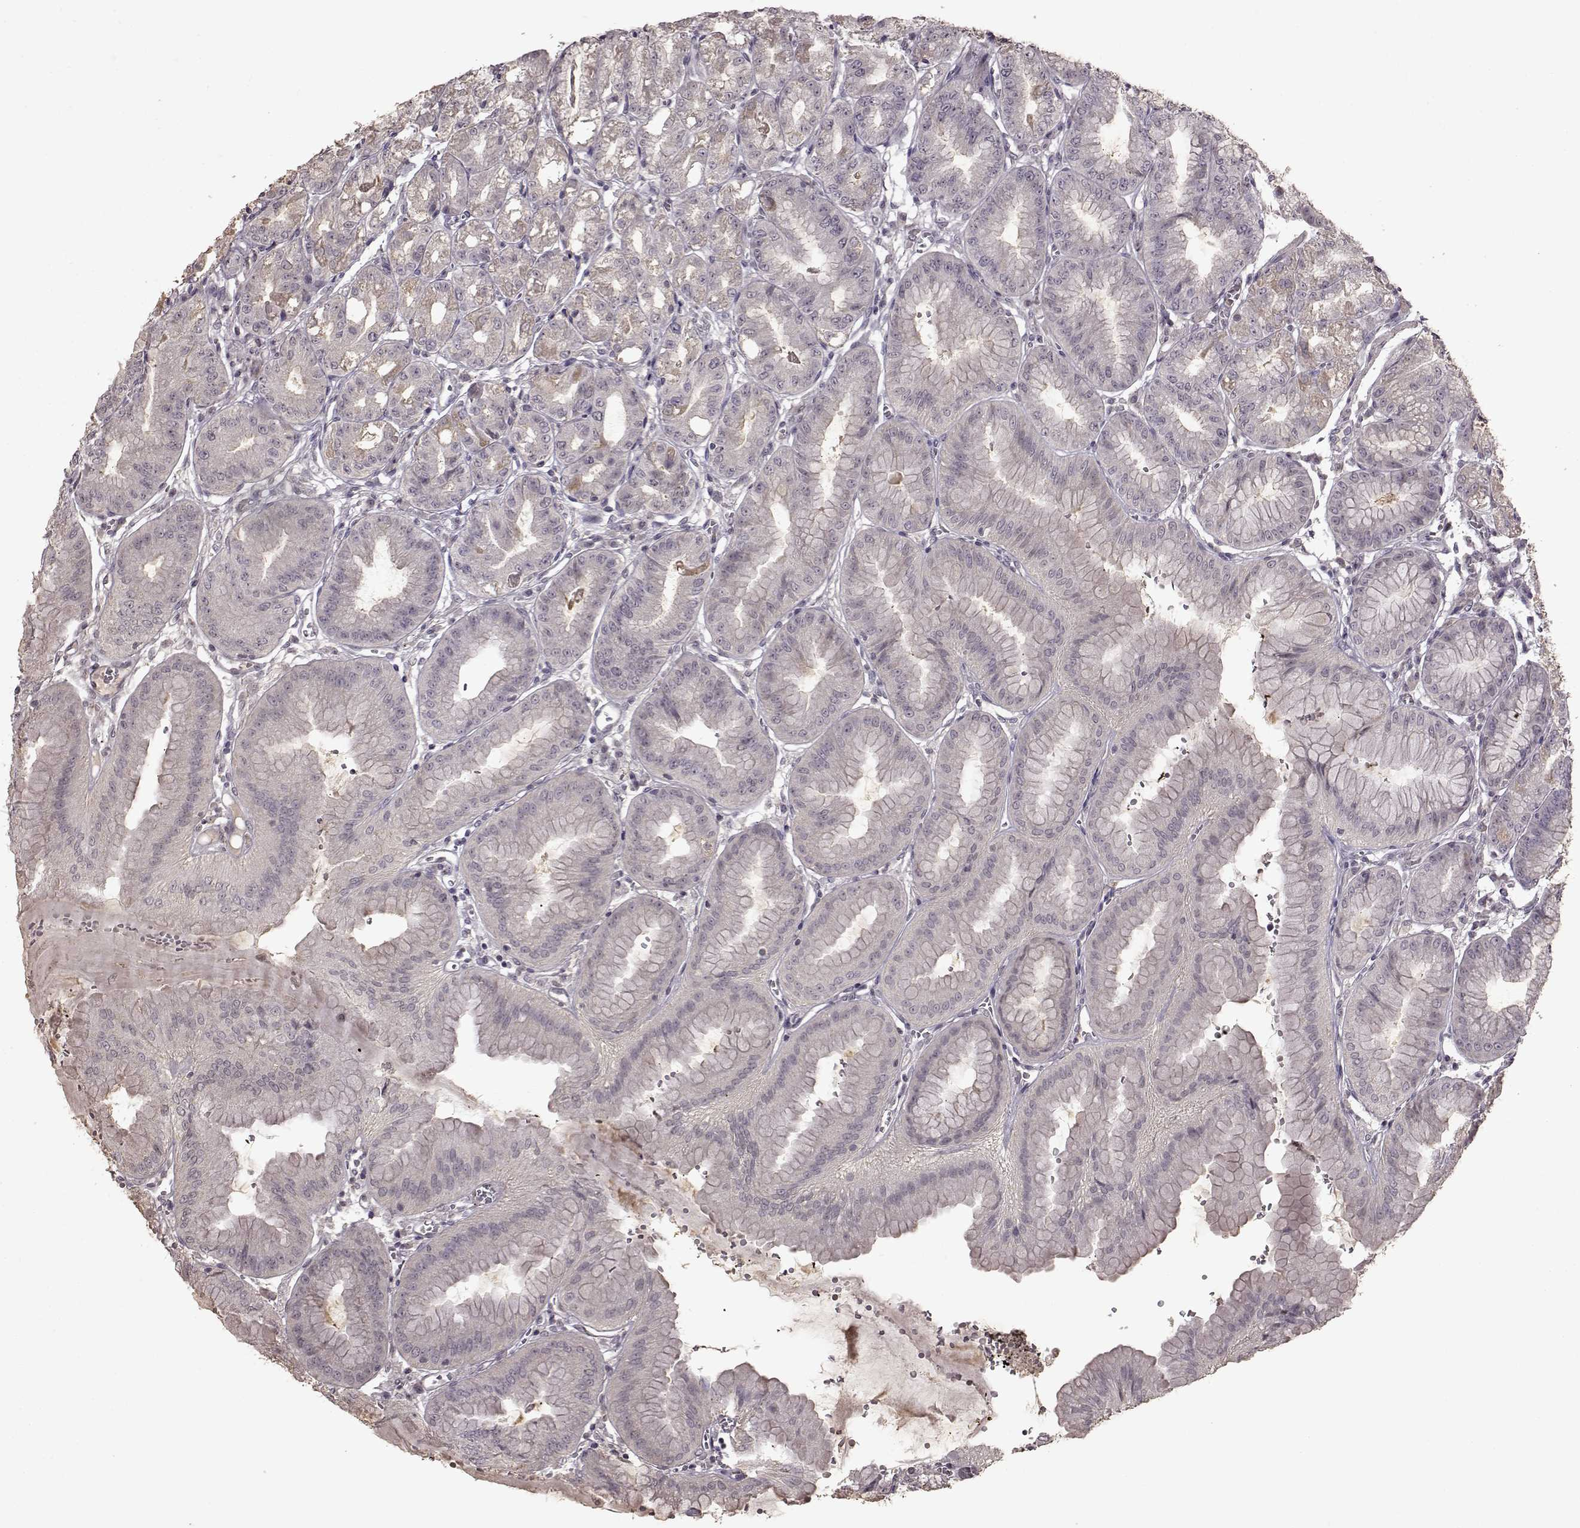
{"staining": {"intensity": "weak", "quantity": "<25%", "location": "cytoplasmic/membranous"}, "tissue": "stomach", "cell_type": "Glandular cells", "image_type": "normal", "snomed": [{"axis": "morphology", "description": "Normal tissue, NOS"}, {"axis": "topography", "description": "Stomach, lower"}], "caption": "High magnification brightfield microscopy of normal stomach stained with DAB (3,3'-diaminobenzidine) (brown) and counterstained with hematoxylin (blue): glandular cells show no significant staining. (DAB immunohistochemistry (IHC) with hematoxylin counter stain).", "gene": "LHB", "patient": {"sex": "male", "age": 71}}